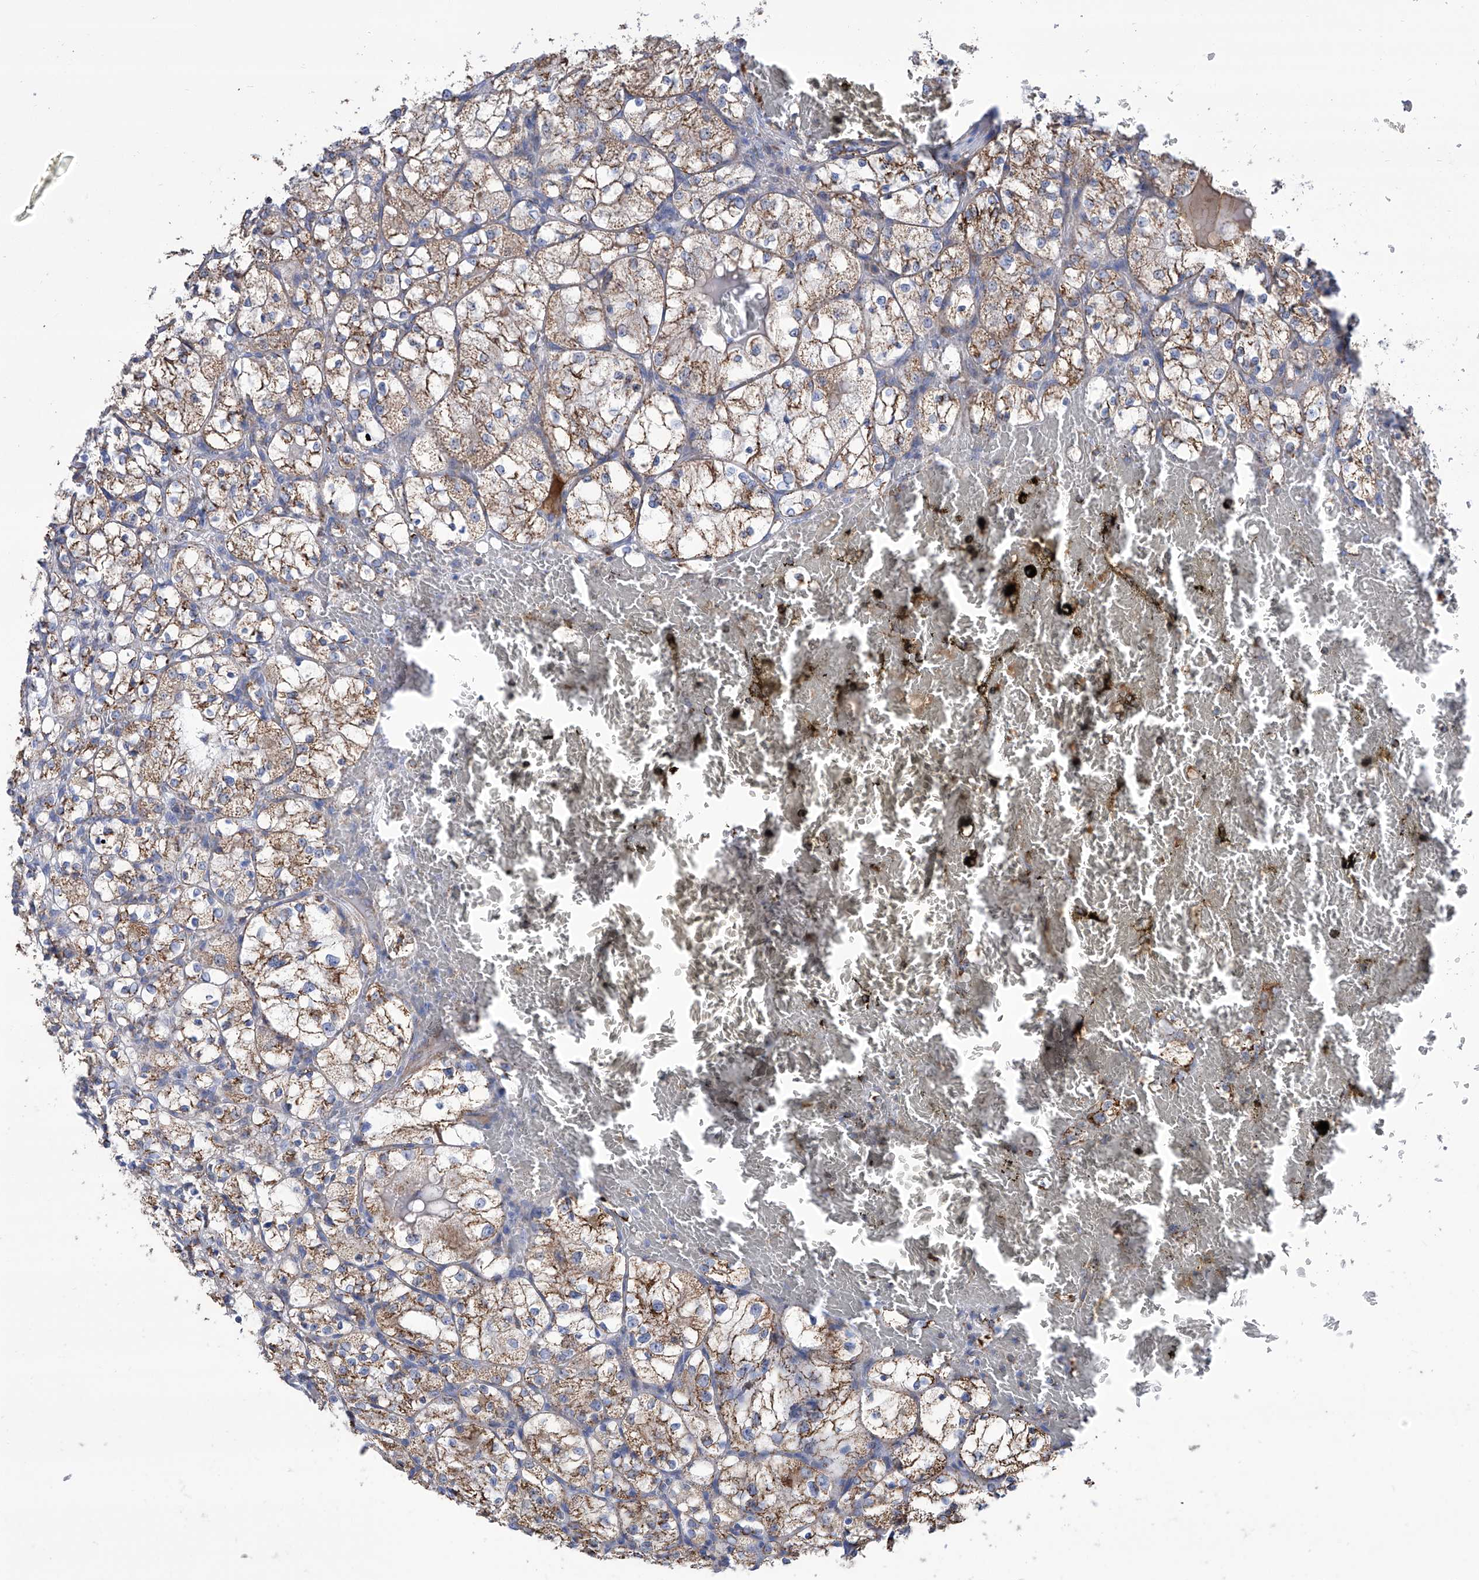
{"staining": {"intensity": "moderate", "quantity": ">75%", "location": "cytoplasmic/membranous"}, "tissue": "renal cancer", "cell_type": "Tumor cells", "image_type": "cancer", "snomed": [{"axis": "morphology", "description": "Adenocarcinoma, NOS"}, {"axis": "topography", "description": "Kidney"}], "caption": "This image exhibits IHC staining of human adenocarcinoma (renal), with medium moderate cytoplasmic/membranous staining in about >75% of tumor cells.", "gene": "SRBD1", "patient": {"sex": "female", "age": 69}}